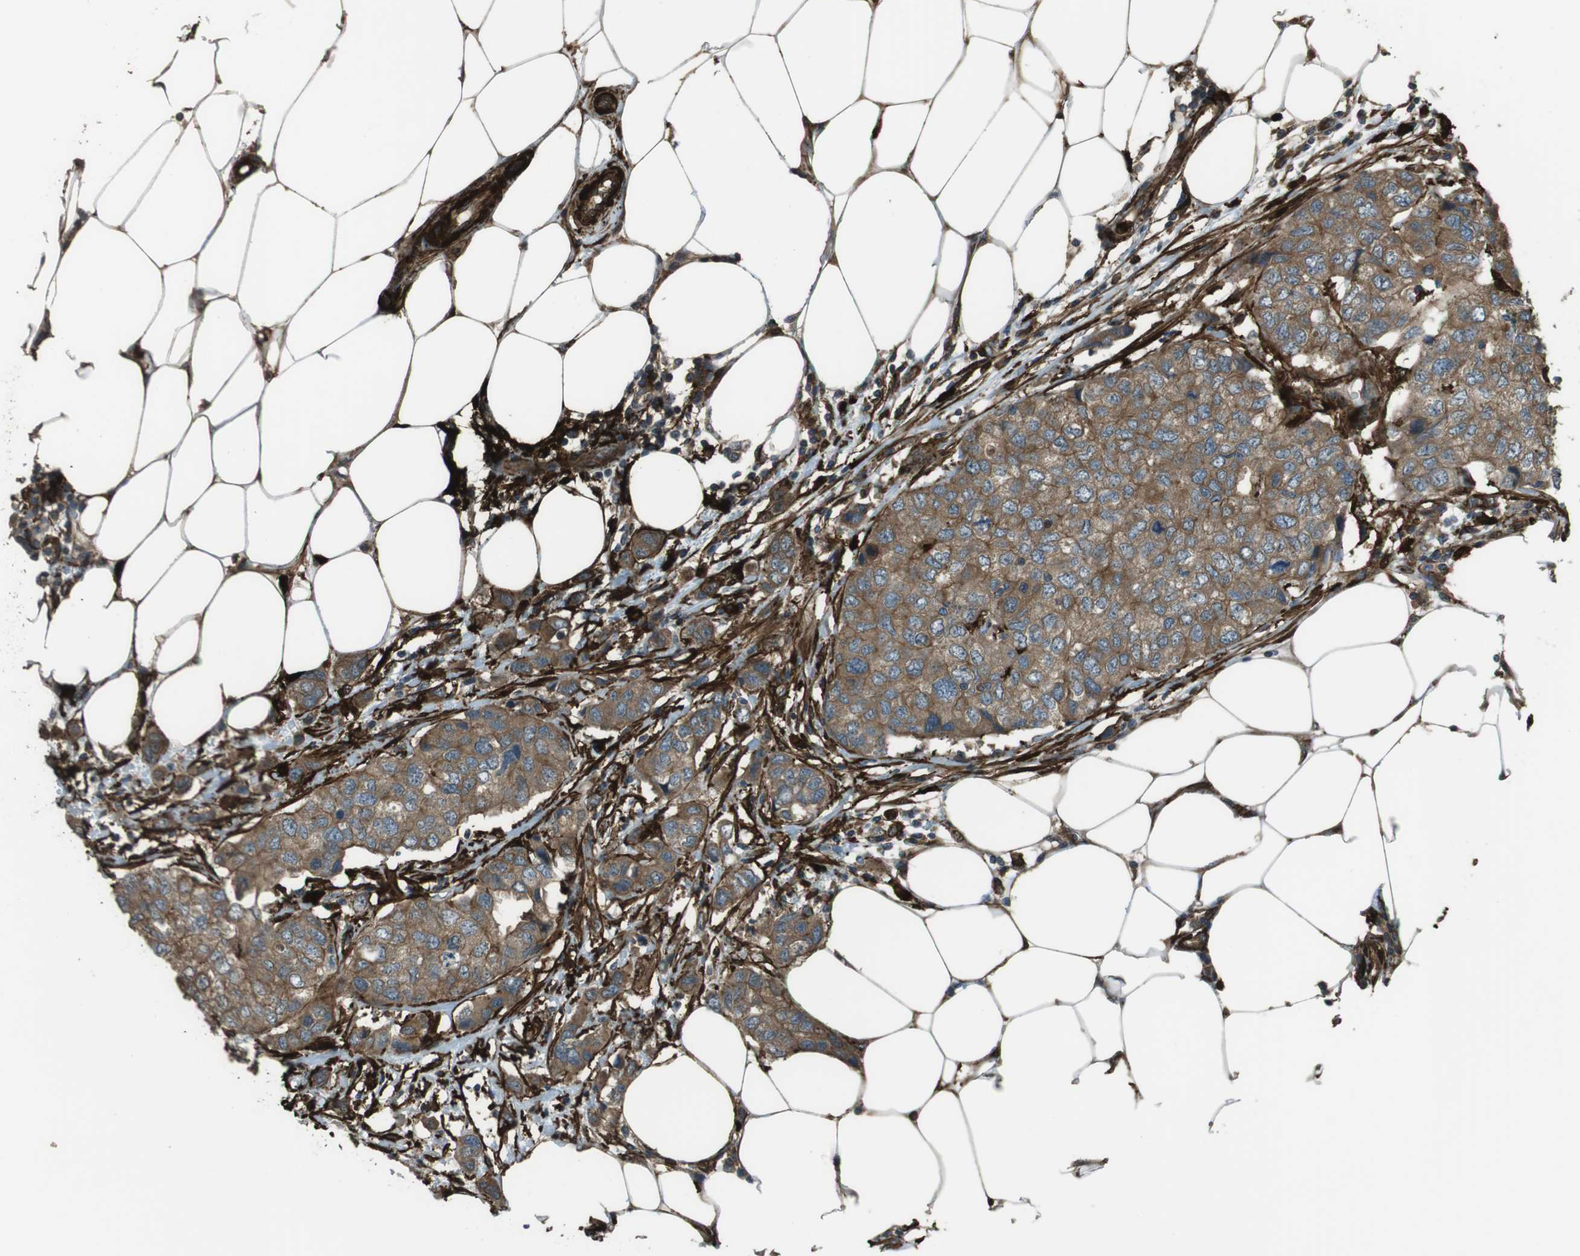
{"staining": {"intensity": "moderate", "quantity": ">75%", "location": "cytoplasmic/membranous"}, "tissue": "breast cancer", "cell_type": "Tumor cells", "image_type": "cancer", "snomed": [{"axis": "morphology", "description": "Duct carcinoma"}, {"axis": "topography", "description": "Breast"}], "caption": "Immunohistochemical staining of human breast invasive ductal carcinoma shows medium levels of moderate cytoplasmic/membranous protein positivity in about >75% of tumor cells. The protein is shown in brown color, while the nuclei are stained blue.", "gene": "SFT2D1", "patient": {"sex": "female", "age": 50}}